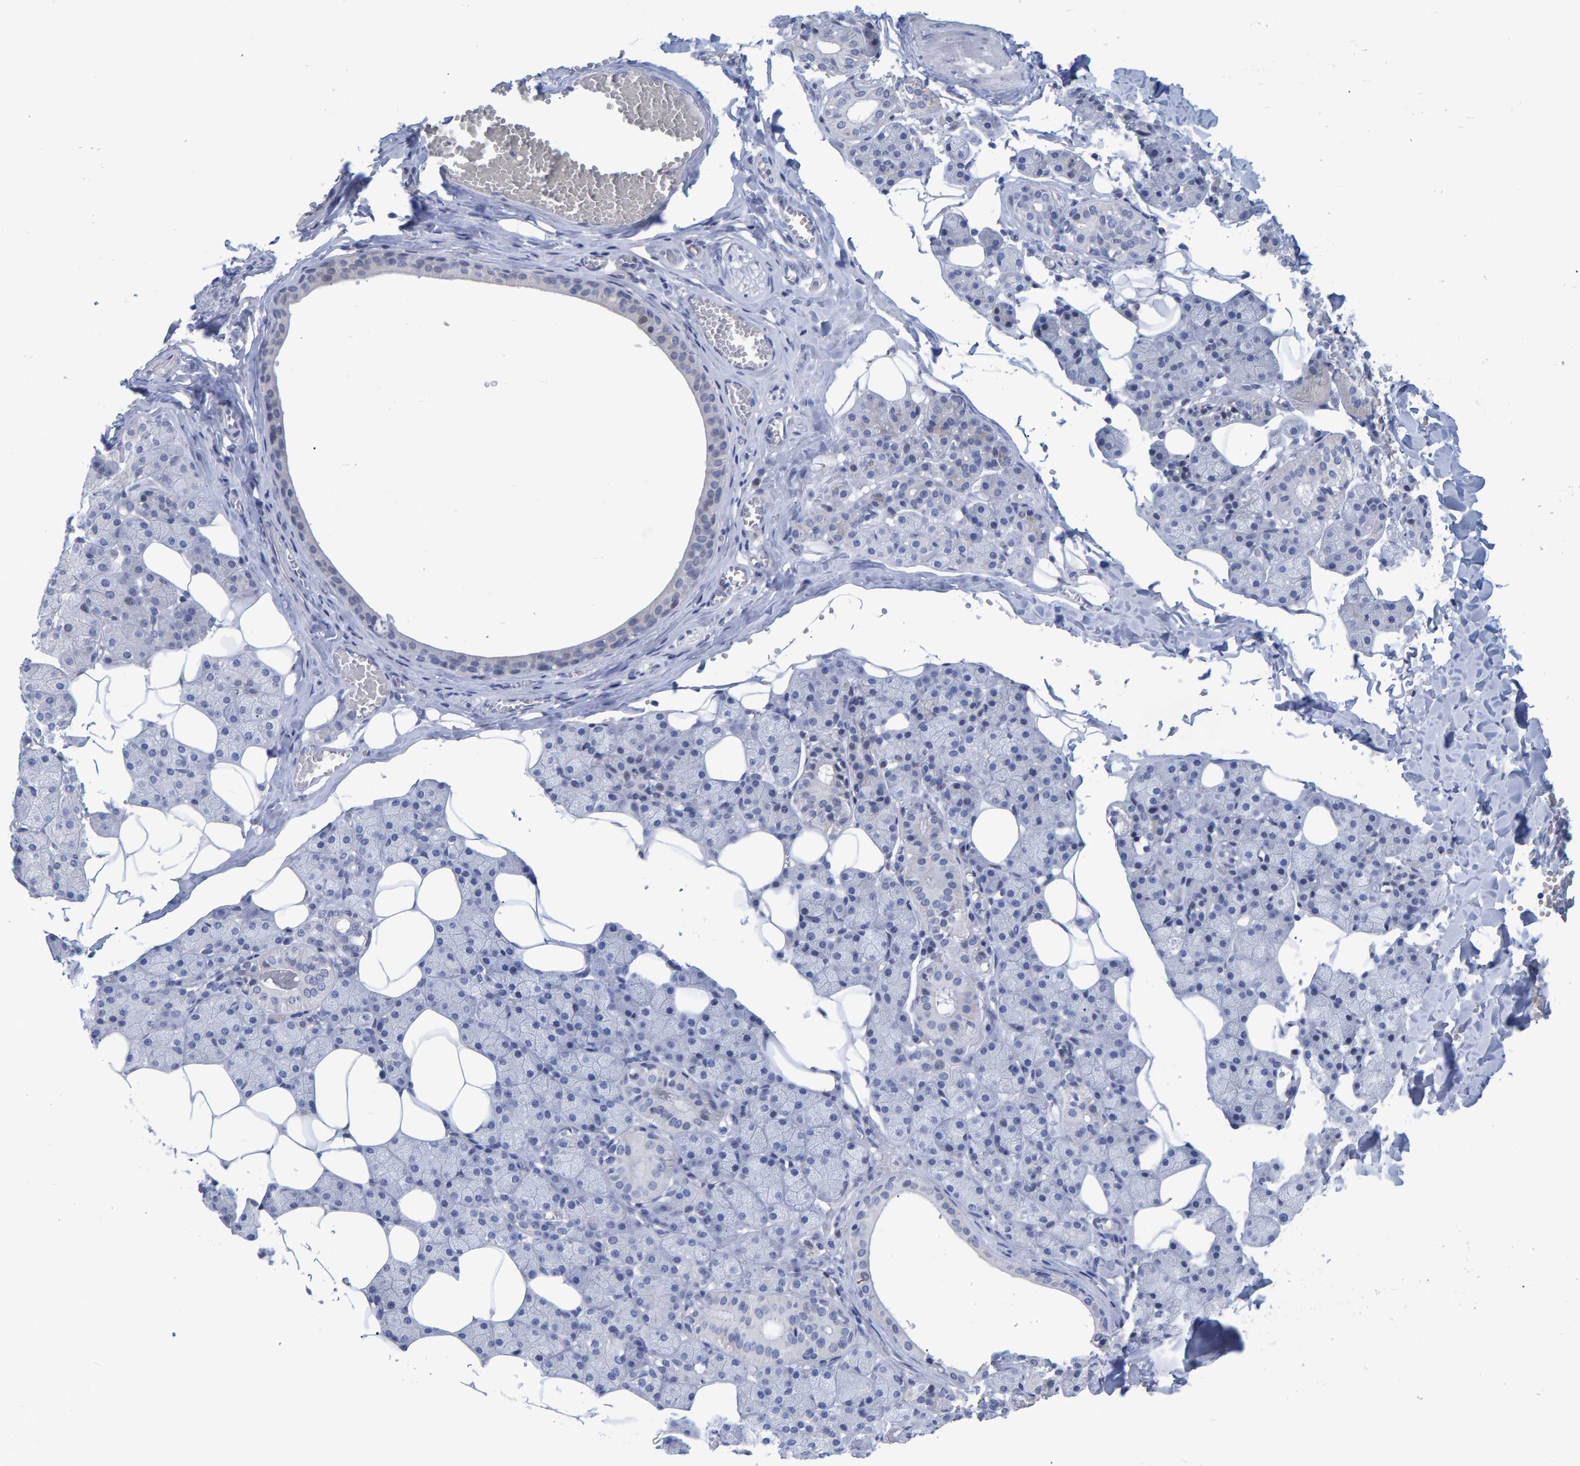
{"staining": {"intensity": "weak", "quantity": "<25%", "location": "cytoplasmic/membranous"}, "tissue": "salivary gland", "cell_type": "Glandular cells", "image_type": "normal", "snomed": [{"axis": "morphology", "description": "Normal tissue, NOS"}, {"axis": "topography", "description": "Salivary gland"}], "caption": "Immunohistochemistry histopathology image of normal human salivary gland stained for a protein (brown), which demonstrates no staining in glandular cells.", "gene": "PROCA1", "patient": {"sex": "female", "age": 33}}